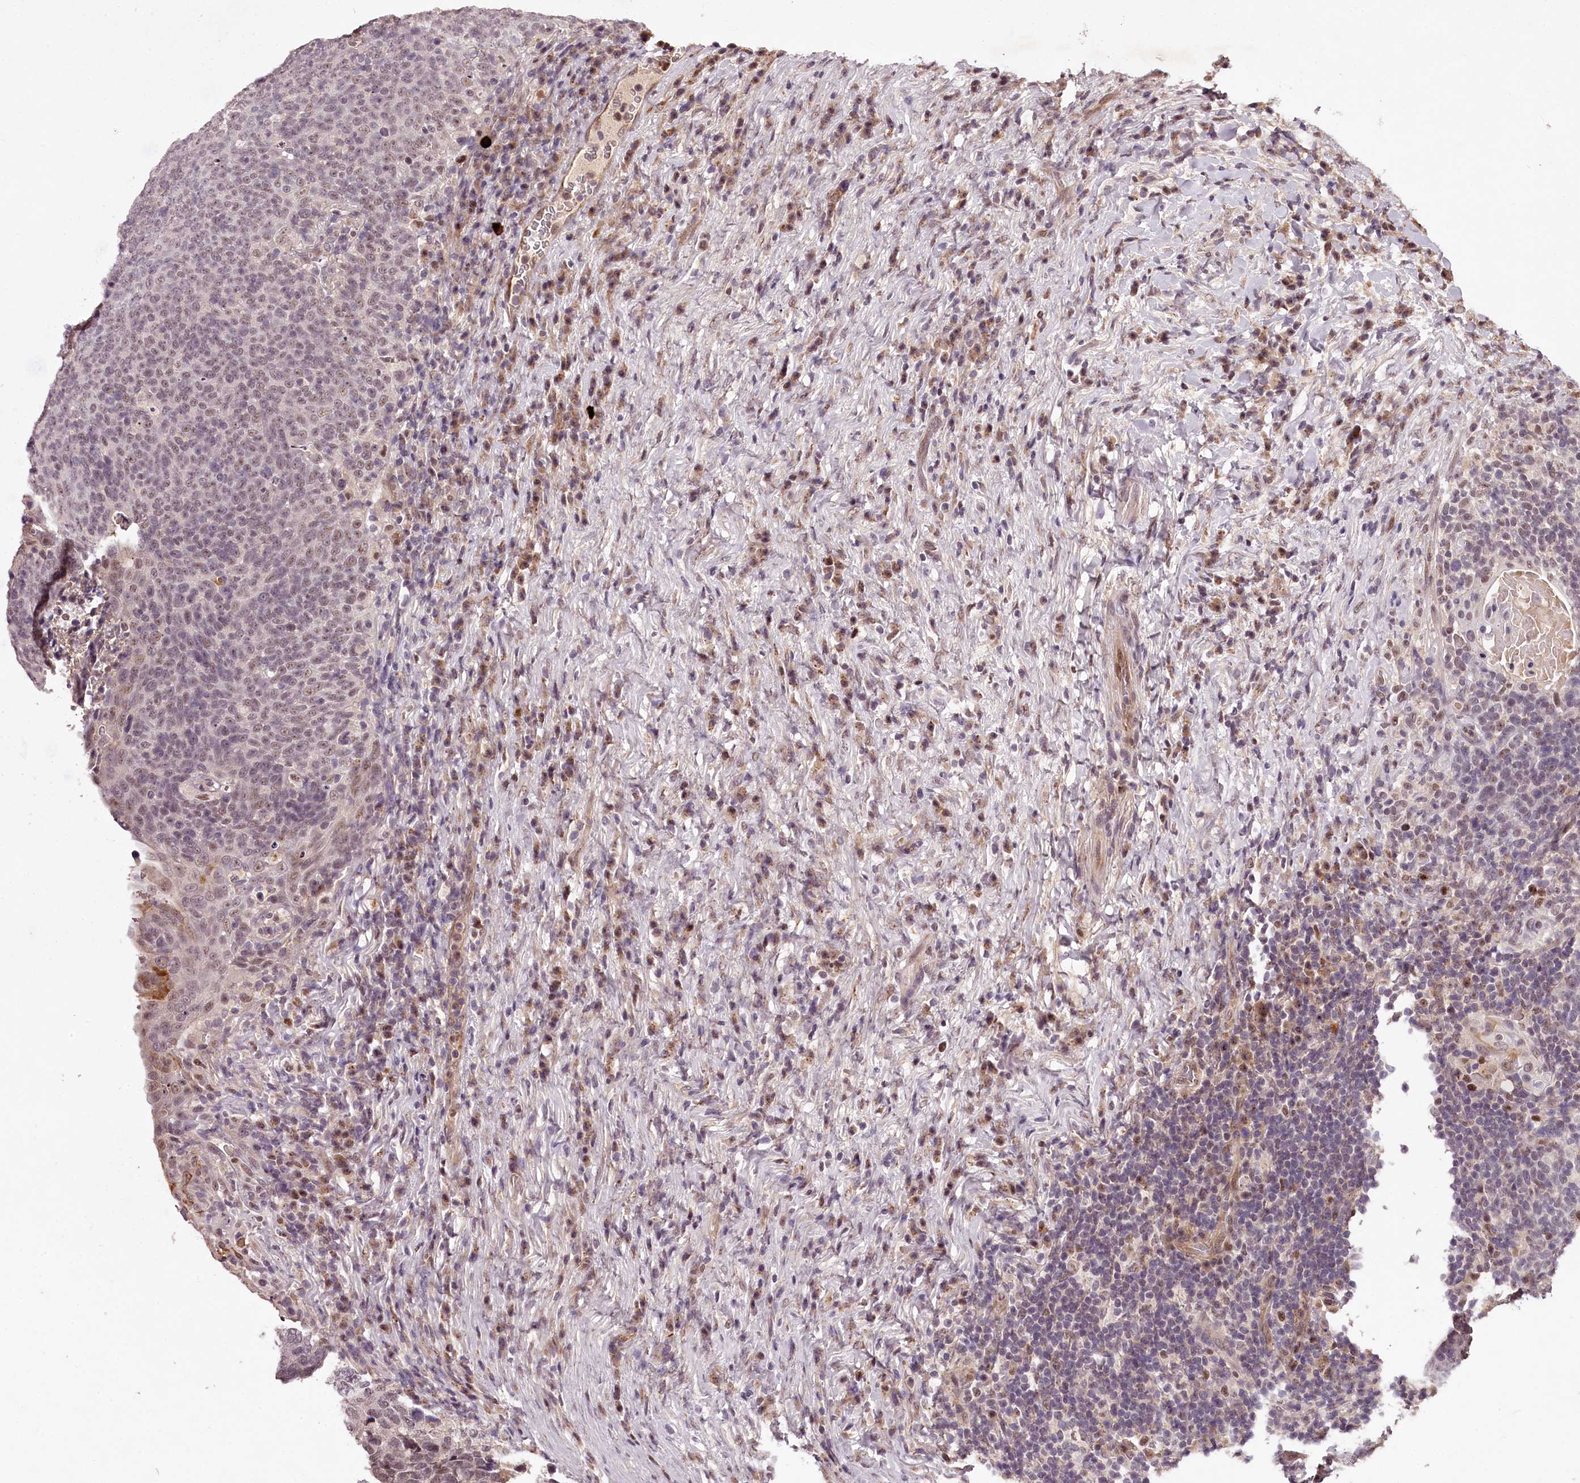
{"staining": {"intensity": "weak", "quantity": "25%-75%", "location": "nuclear"}, "tissue": "head and neck cancer", "cell_type": "Tumor cells", "image_type": "cancer", "snomed": [{"axis": "morphology", "description": "Squamous cell carcinoma, NOS"}, {"axis": "morphology", "description": "Squamous cell carcinoma, metastatic, NOS"}, {"axis": "topography", "description": "Lymph node"}, {"axis": "topography", "description": "Head-Neck"}], "caption": "Weak nuclear protein positivity is present in about 25%-75% of tumor cells in head and neck cancer (metastatic squamous cell carcinoma). Using DAB (brown) and hematoxylin (blue) stains, captured at high magnification using brightfield microscopy.", "gene": "MAML3", "patient": {"sex": "male", "age": 62}}